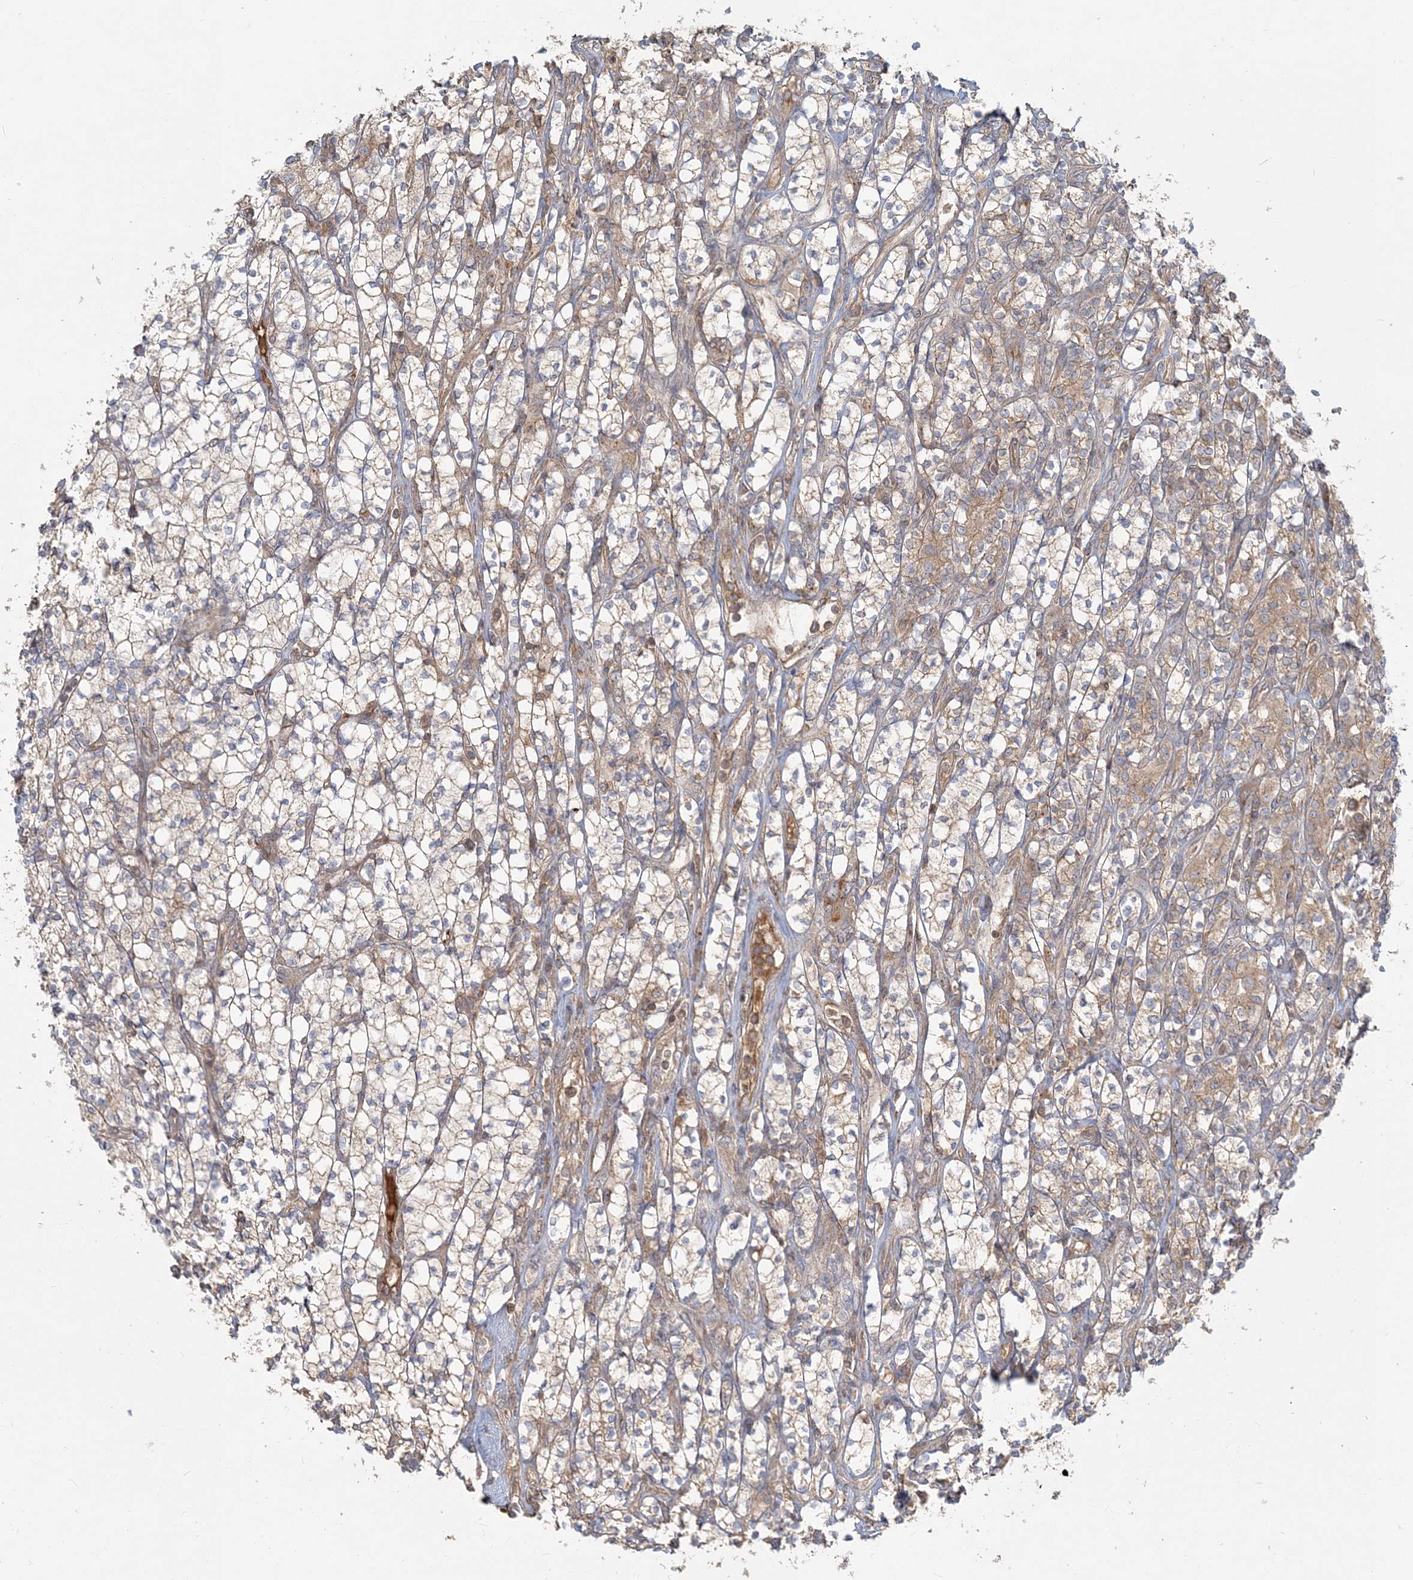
{"staining": {"intensity": "moderate", "quantity": "25%-75%", "location": "cytoplasmic/membranous"}, "tissue": "renal cancer", "cell_type": "Tumor cells", "image_type": "cancer", "snomed": [{"axis": "morphology", "description": "Adenocarcinoma, NOS"}, {"axis": "topography", "description": "Kidney"}], "caption": "Immunohistochemistry of renal adenocarcinoma reveals medium levels of moderate cytoplasmic/membranous staining in about 25%-75% of tumor cells. The staining is performed using DAB brown chromogen to label protein expression. The nuclei are counter-stained blue using hematoxylin.", "gene": "AP1AR", "patient": {"sex": "male", "age": 77}}